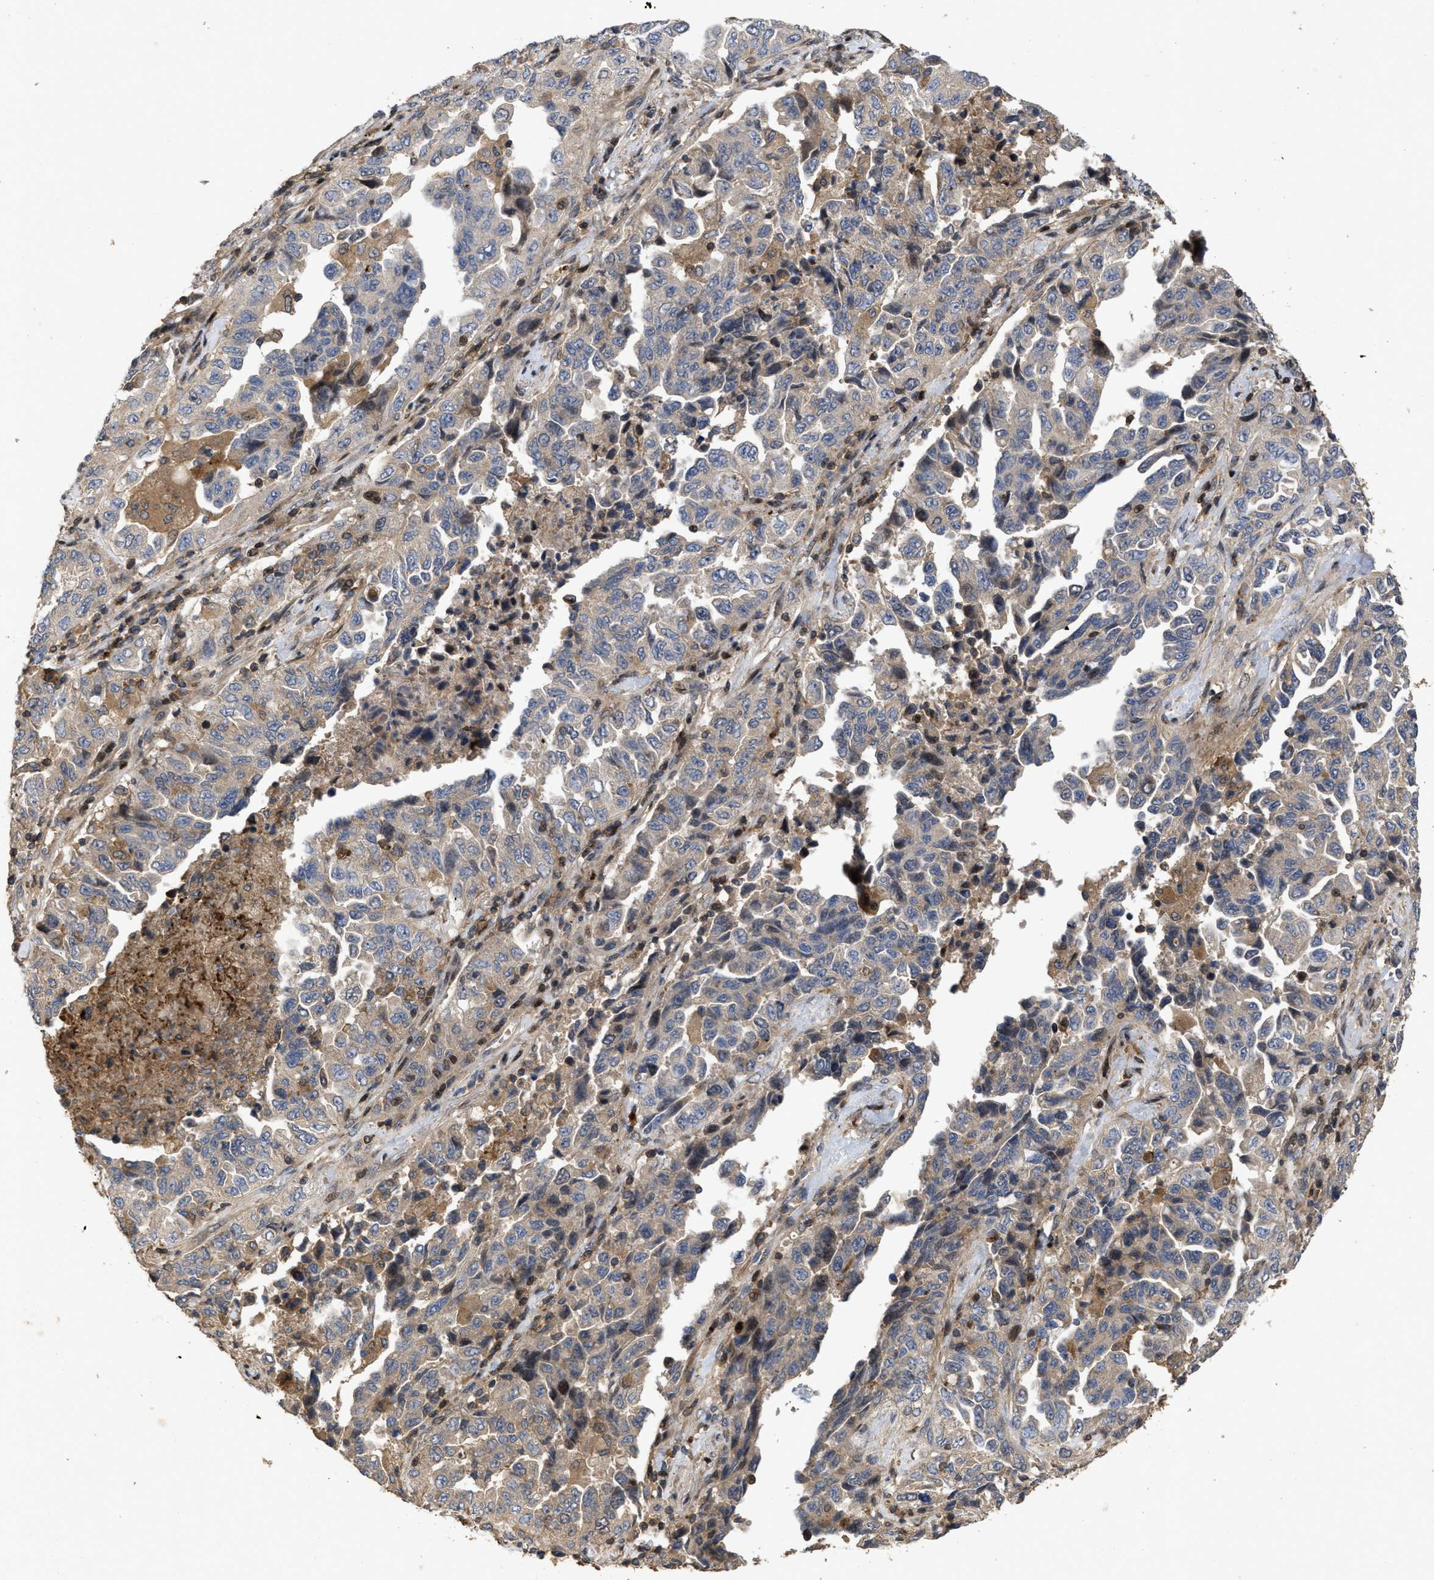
{"staining": {"intensity": "weak", "quantity": "<25%", "location": "cytoplasmic/membranous"}, "tissue": "lung cancer", "cell_type": "Tumor cells", "image_type": "cancer", "snomed": [{"axis": "morphology", "description": "Adenocarcinoma, NOS"}, {"axis": "topography", "description": "Lung"}], "caption": "IHC of human lung adenocarcinoma exhibits no positivity in tumor cells.", "gene": "CBR3", "patient": {"sex": "female", "age": 51}}